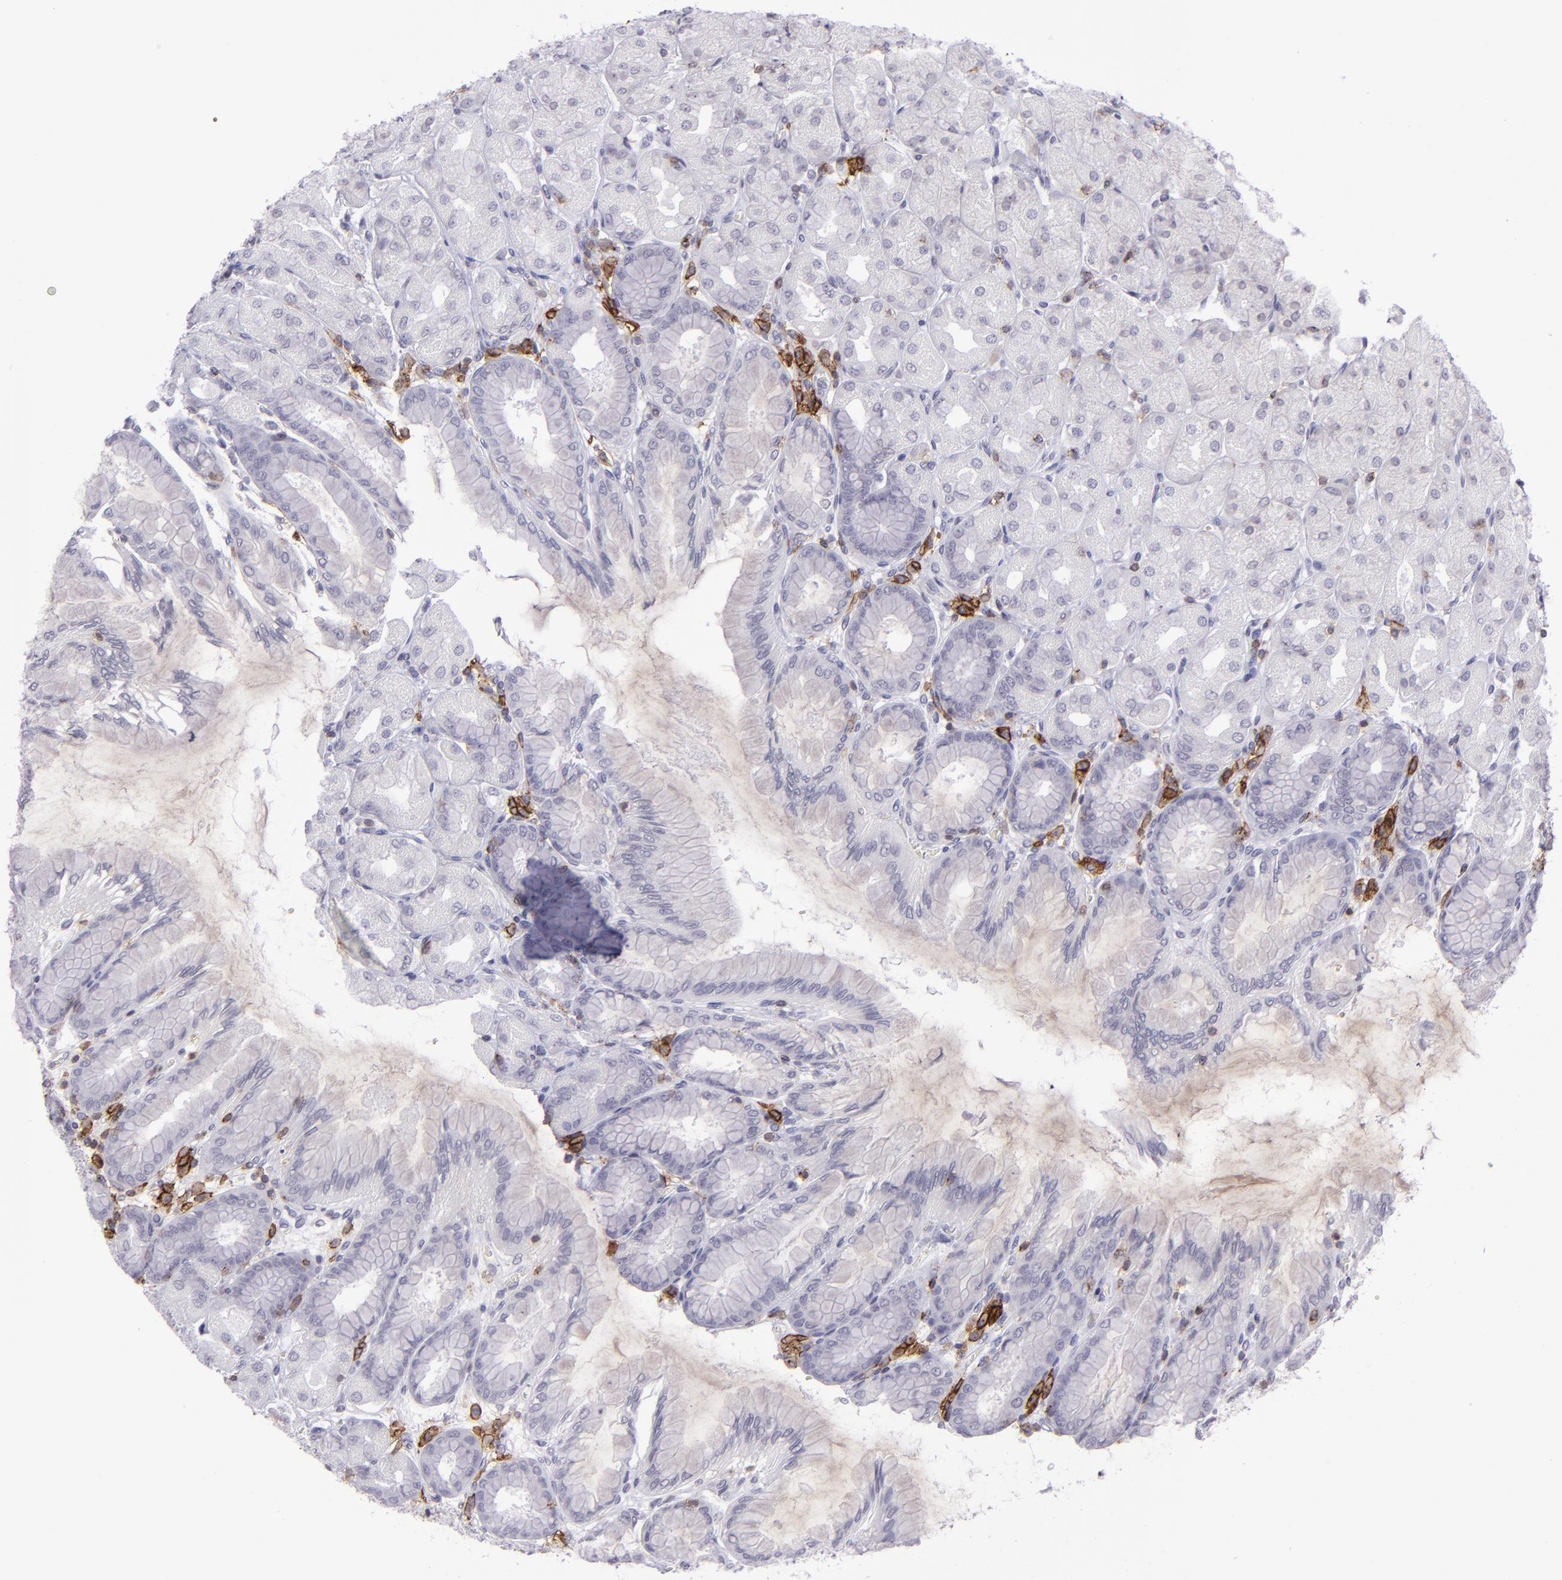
{"staining": {"intensity": "negative", "quantity": "none", "location": "none"}, "tissue": "stomach", "cell_type": "Glandular cells", "image_type": "normal", "snomed": [{"axis": "morphology", "description": "Normal tissue, NOS"}, {"axis": "topography", "description": "Stomach, upper"}], "caption": "Photomicrograph shows no protein positivity in glandular cells of normal stomach. (Stains: DAB immunohistochemistry (IHC) with hematoxylin counter stain, Microscopy: brightfield microscopy at high magnification).", "gene": "CD48", "patient": {"sex": "female", "age": 56}}